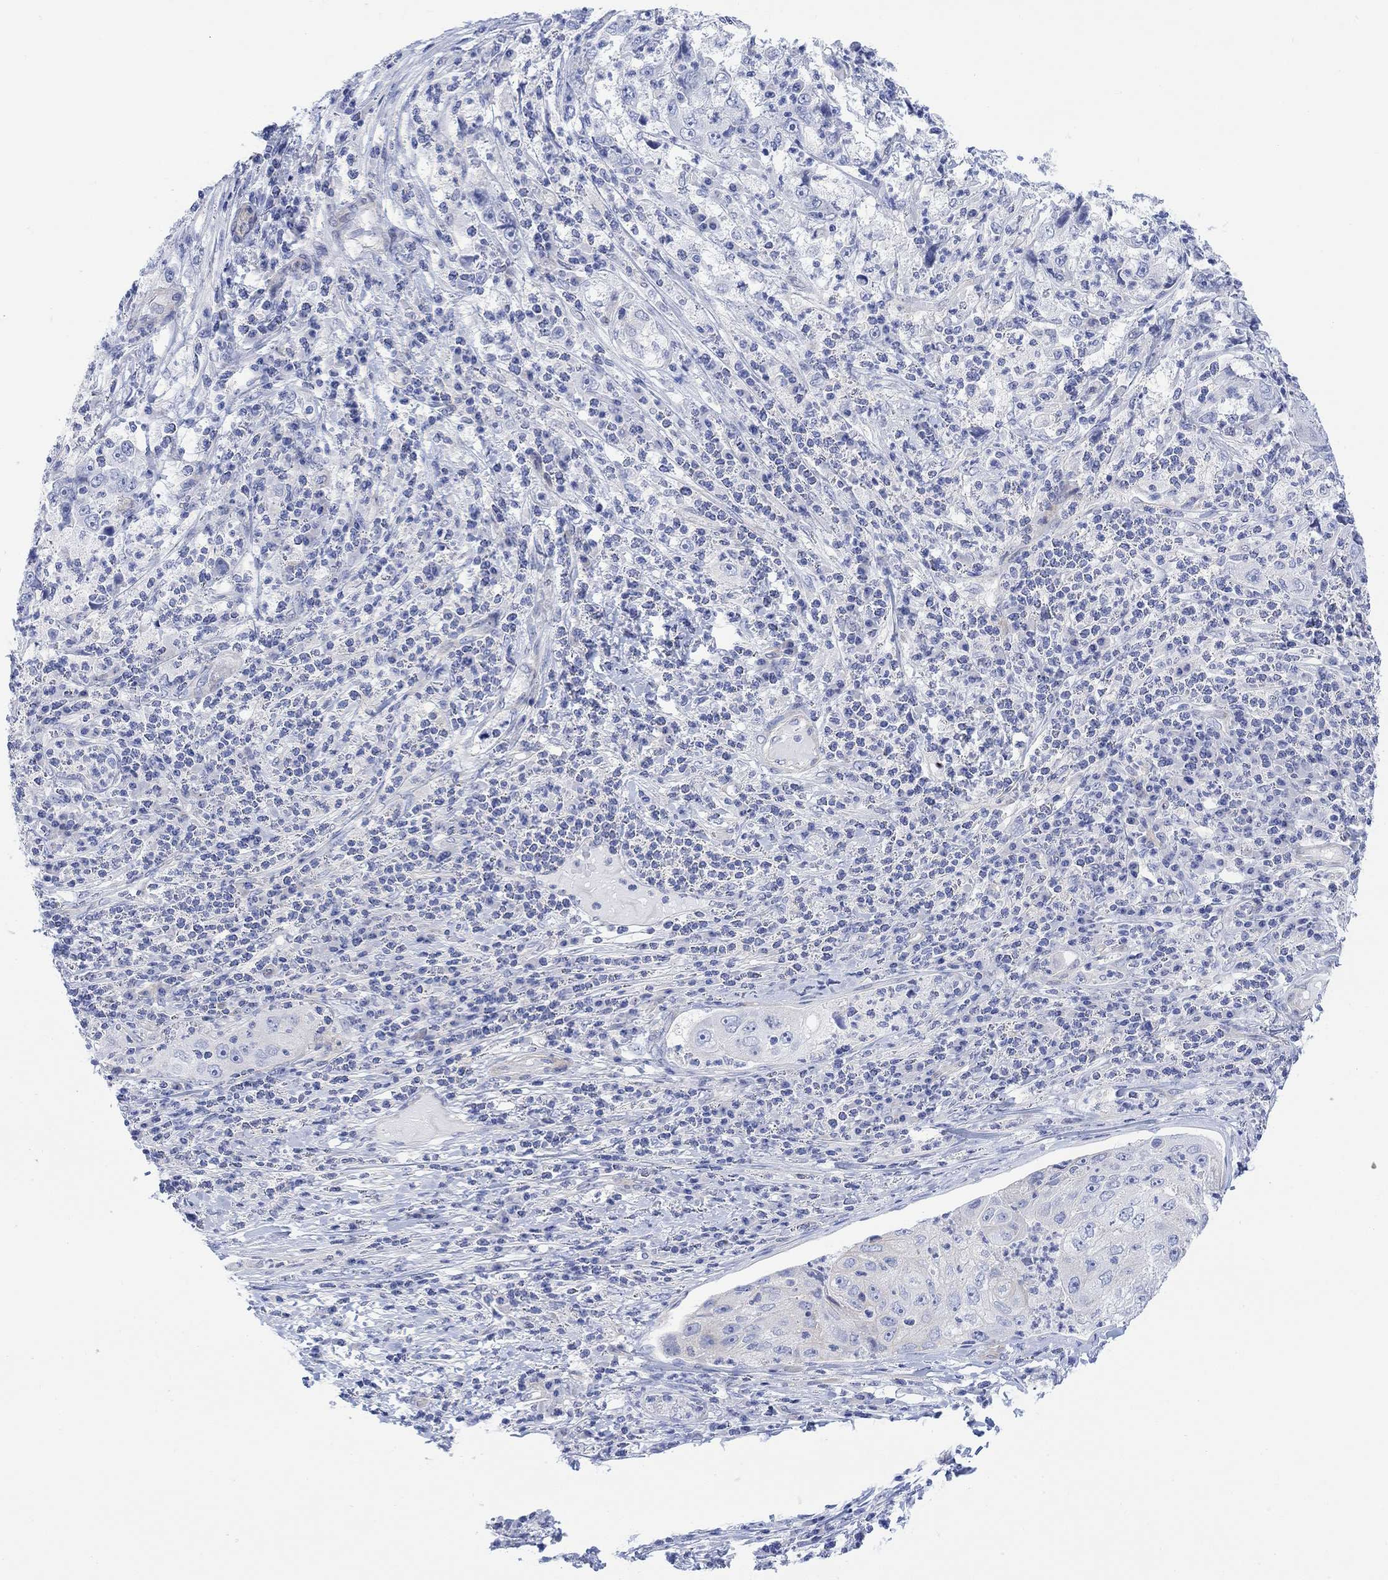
{"staining": {"intensity": "negative", "quantity": "none", "location": "none"}, "tissue": "cervical cancer", "cell_type": "Tumor cells", "image_type": "cancer", "snomed": [{"axis": "morphology", "description": "Squamous cell carcinoma, NOS"}, {"axis": "topography", "description": "Cervix"}], "caption": "Human squamous cell carcinoma (cervical) stained for a protein using IHC exhibits no staining in tumor cells.", "gene": "TLDC2", "patient": {"sex": "female", "age": 36}}